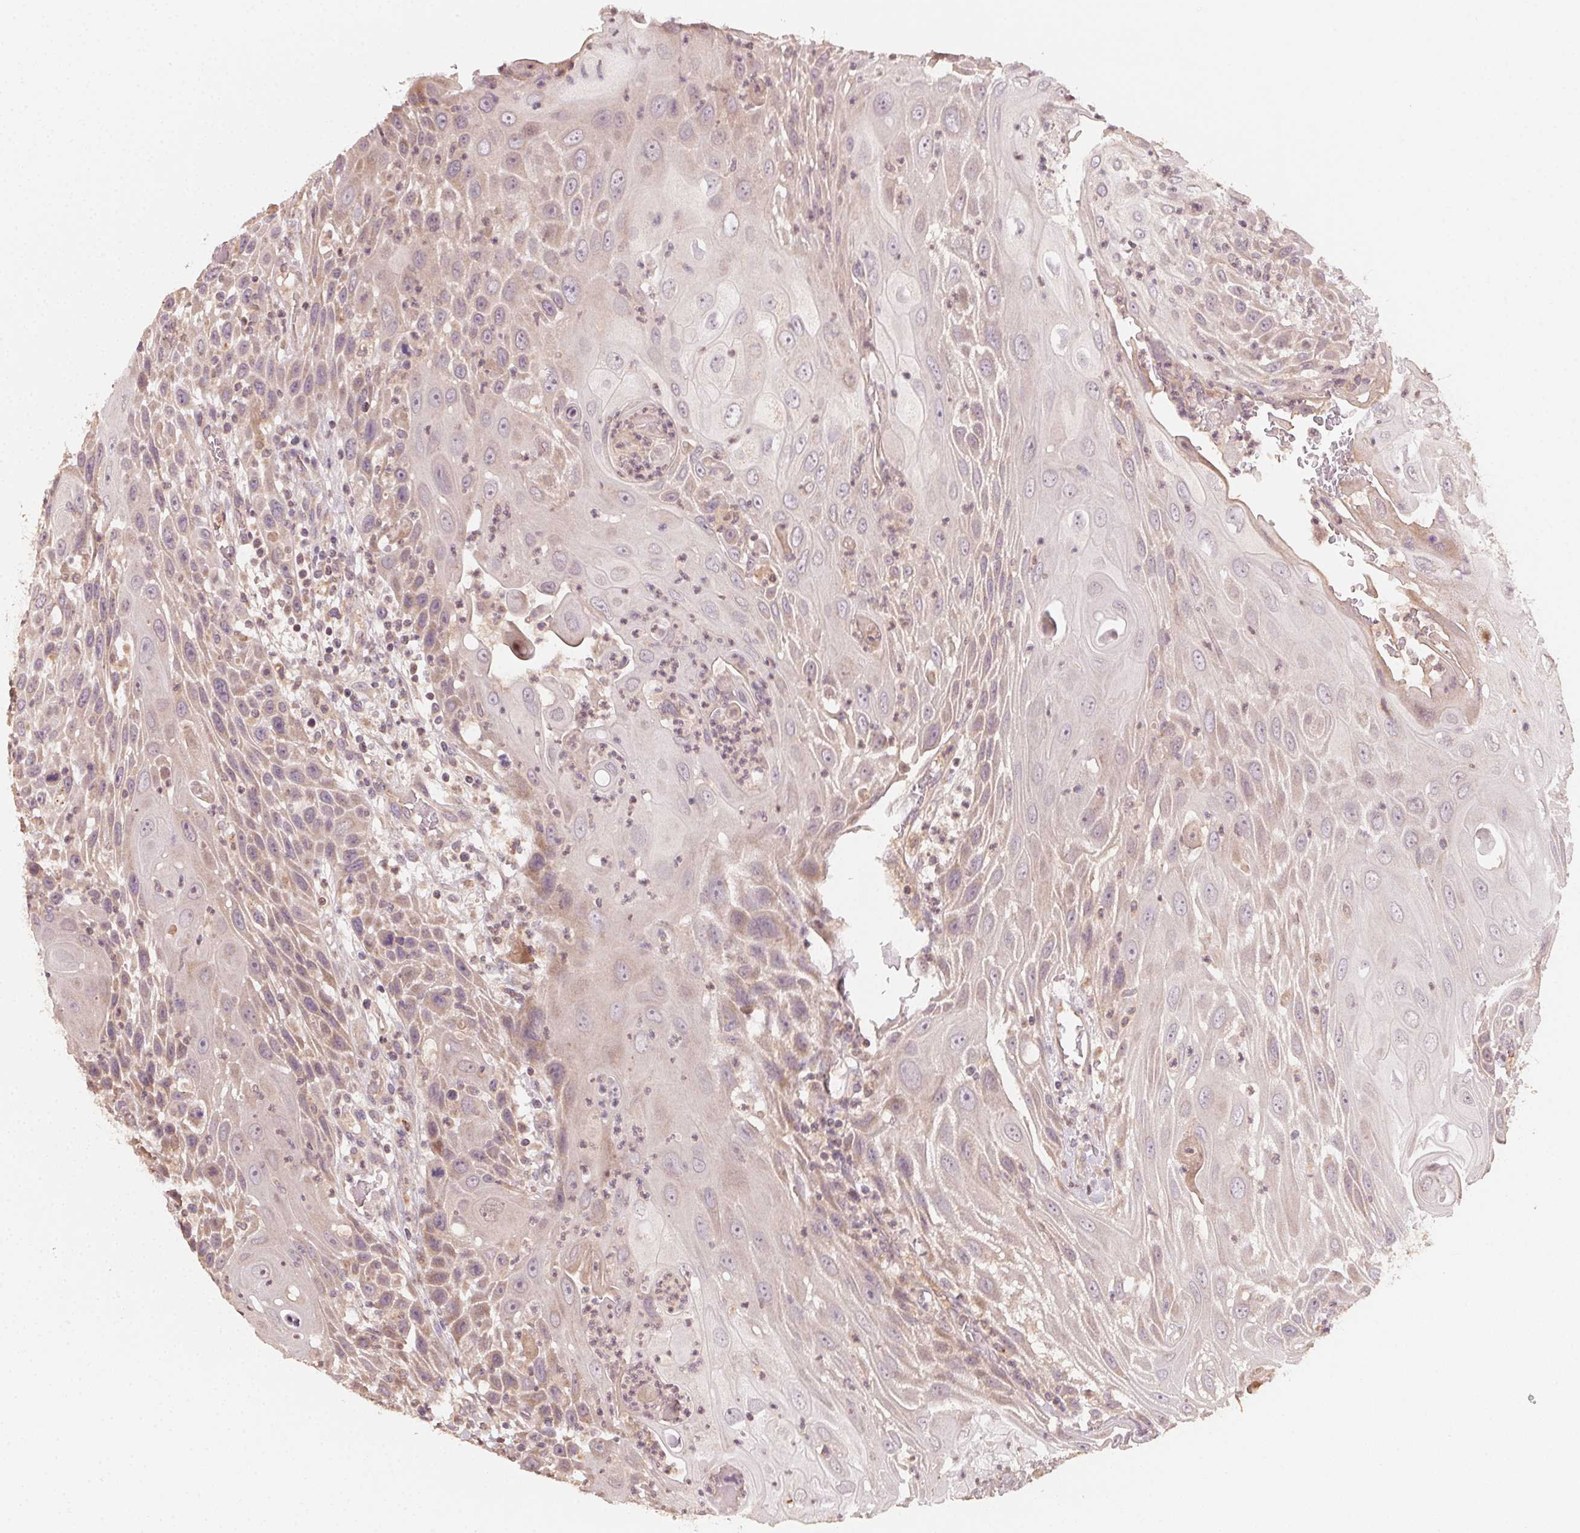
{"staining": {"intensity": "weak", "quantity": "25%-75%", "location": "cytoplasmic/membranous"}, "tissue": "head and neck cancer", "cell_type": "Tumor cells", "image_type": "cancer", "snomed": [{"axis": "morphology", "description": "Squamous cell carcinoma, NOS"}, {"axis": "topography", "description": "Head-Neck"}], "caption": "Tumor cells exhibit low levels of weak cytoplasmic/membranous staining in about 25%-75% of cells in human head and neck cancer (squamous cell carcinoma).", "gene": "WBP2", "patient": {"sex": "male", "age": 69}}